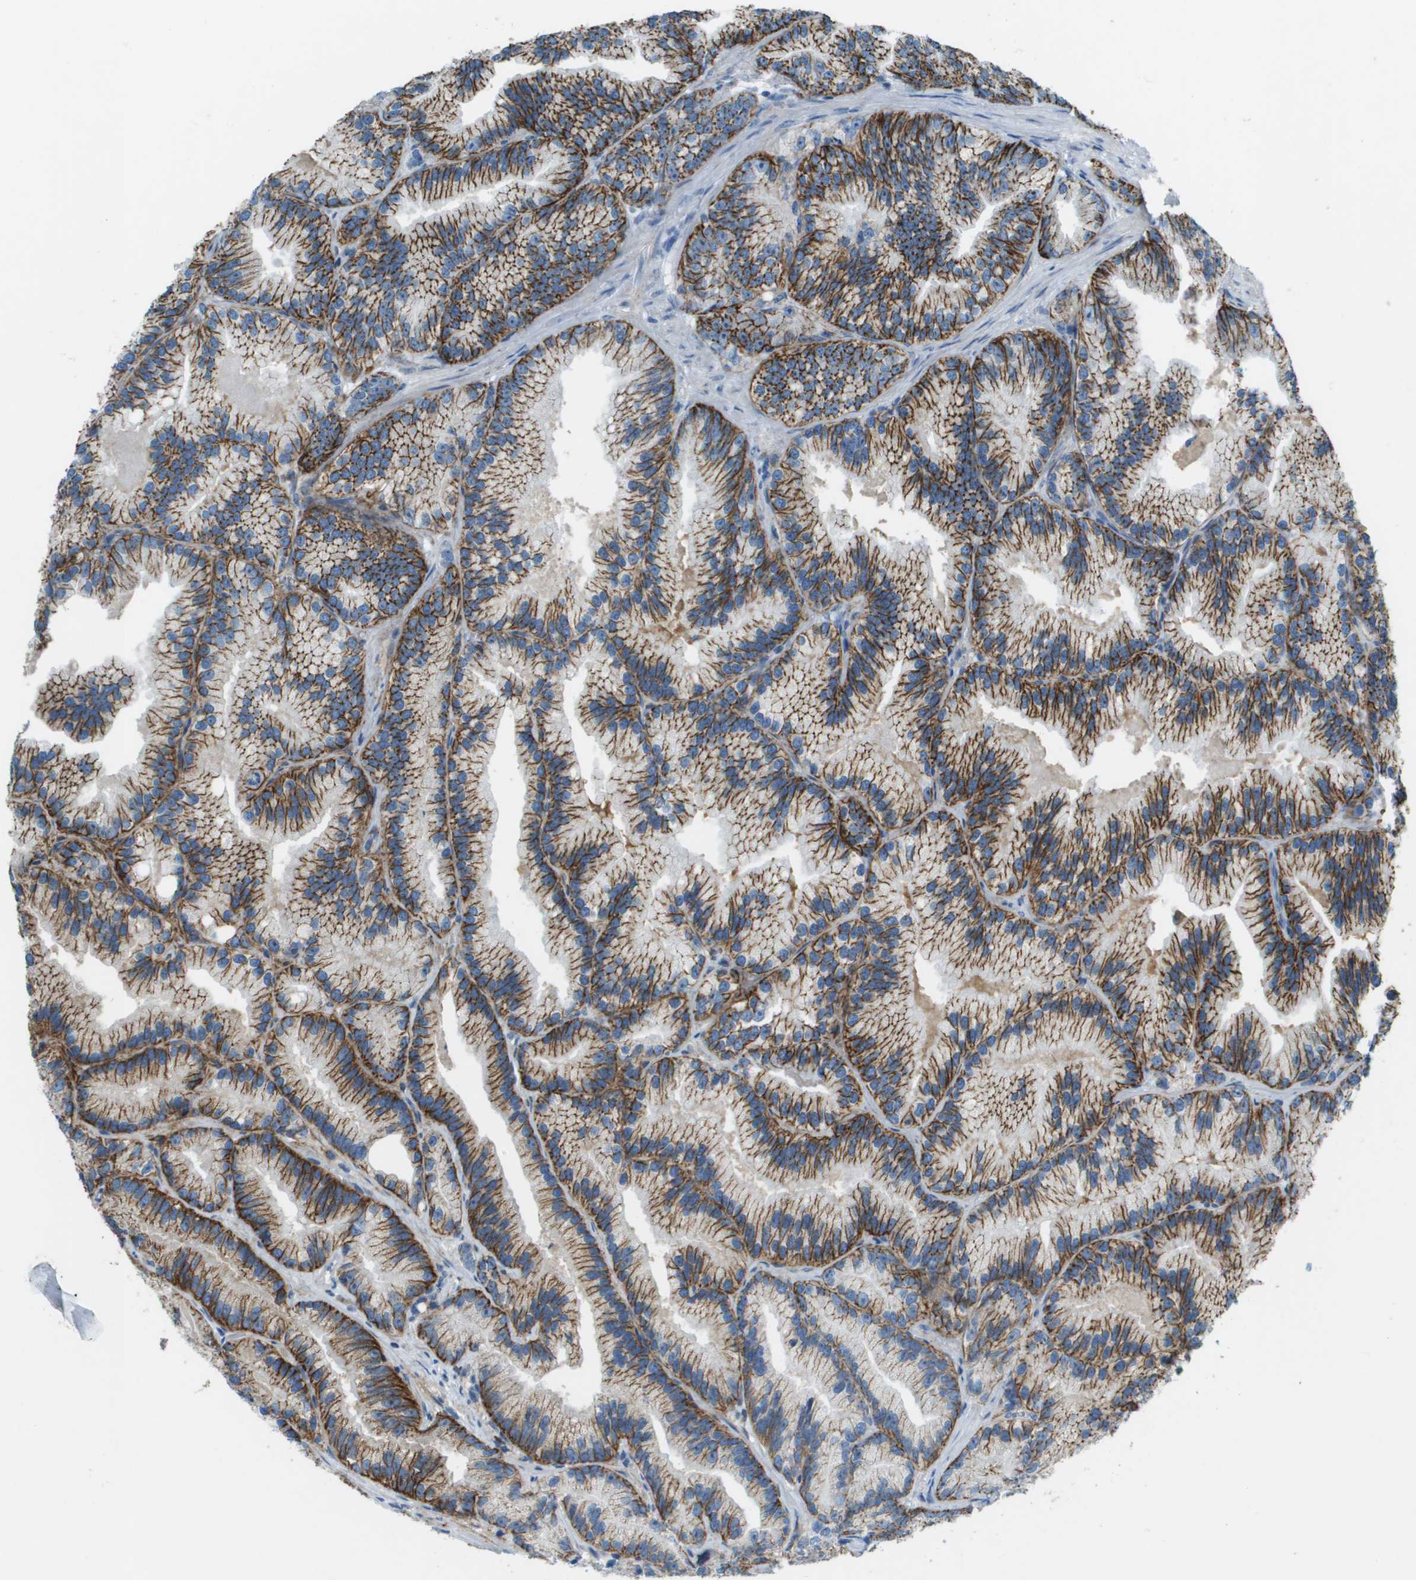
{"staining": {"intensity": "strong", "quantity": ">75%", "location": "cytoplasmic/membranous"}, "tissue": "prostate cancer", "cell_type": "Tumor cells", "image_type": "cancer", "snomed": [{"axis": "morphology", "description": "Adenocarcinoma, Low grade"}, {"axis": "topography", "description": "Prostate"}], "caption": "Prostate adenocarcinoma (low-grade) tissue reveals strong cytoplasmic/membranous expression in about >75% of tumor cells, visualized by immunohistochemistry.", "gene": "SDC1", "patient": {"sex": "male", "age": 89}}